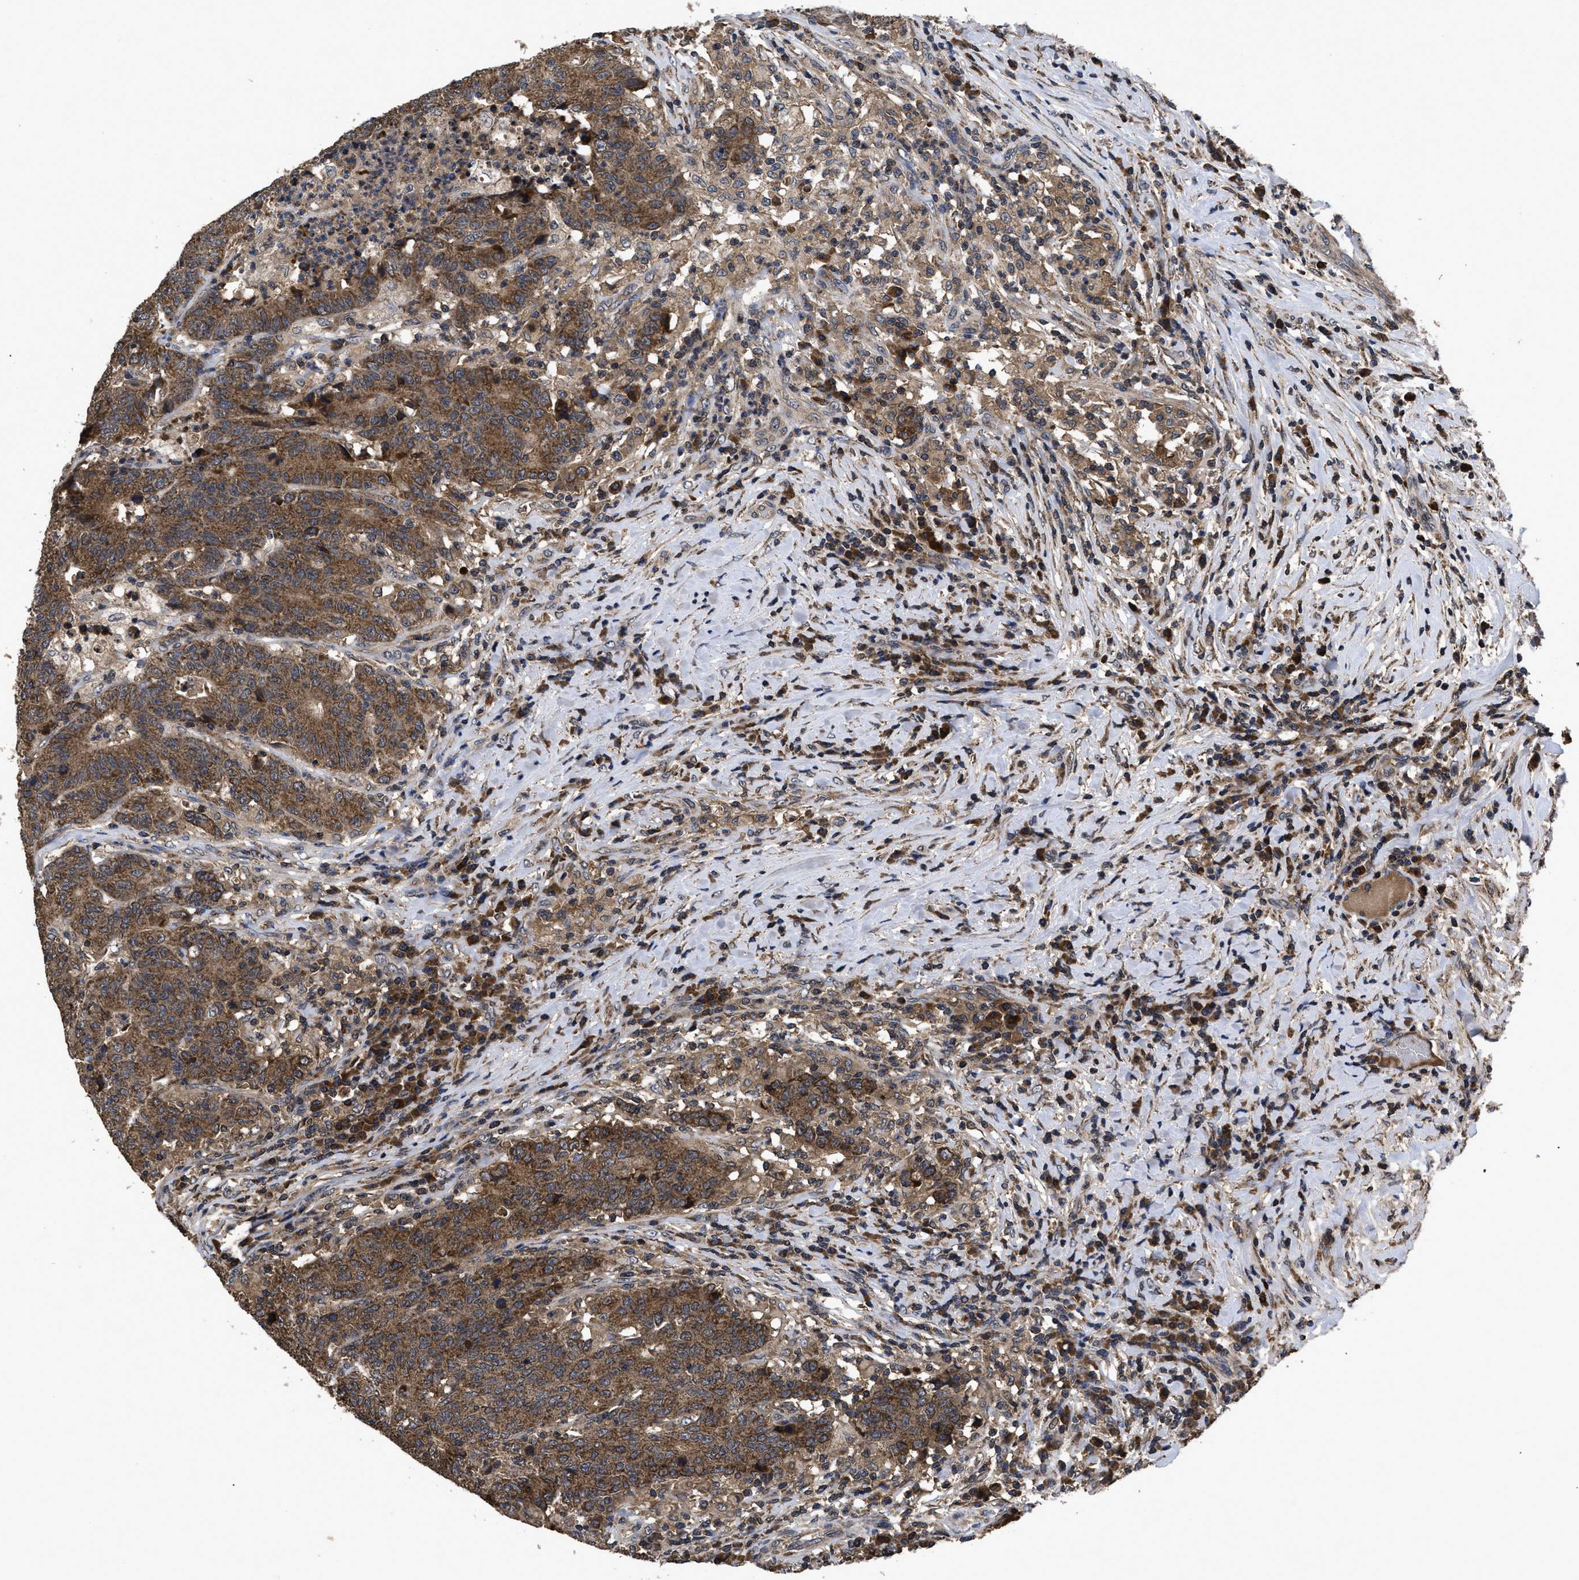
{"staining": {"intensity": "moderate", "quantity": ">75%", "location": "cytoplasmic/membranous"}, "tissue": "colorectal cancer", "cell_type": "Tumor cells", "image_type": "cancer", "snomed": [{"axis": "morphology", "description": "Normal tissue, NOS"}, {"axis": "morphology", "description": "Adenocarcinoma, NOS"}, {"axis": "topography", "description": "Colon"}], "caption": "Moderate cytoplasmic/membranous protein positivity is identified in approximately >75% of tumor cells in colorectal cancer.", "gene": "LRRC3", "patient": {"sex": "female", "age": 75}}